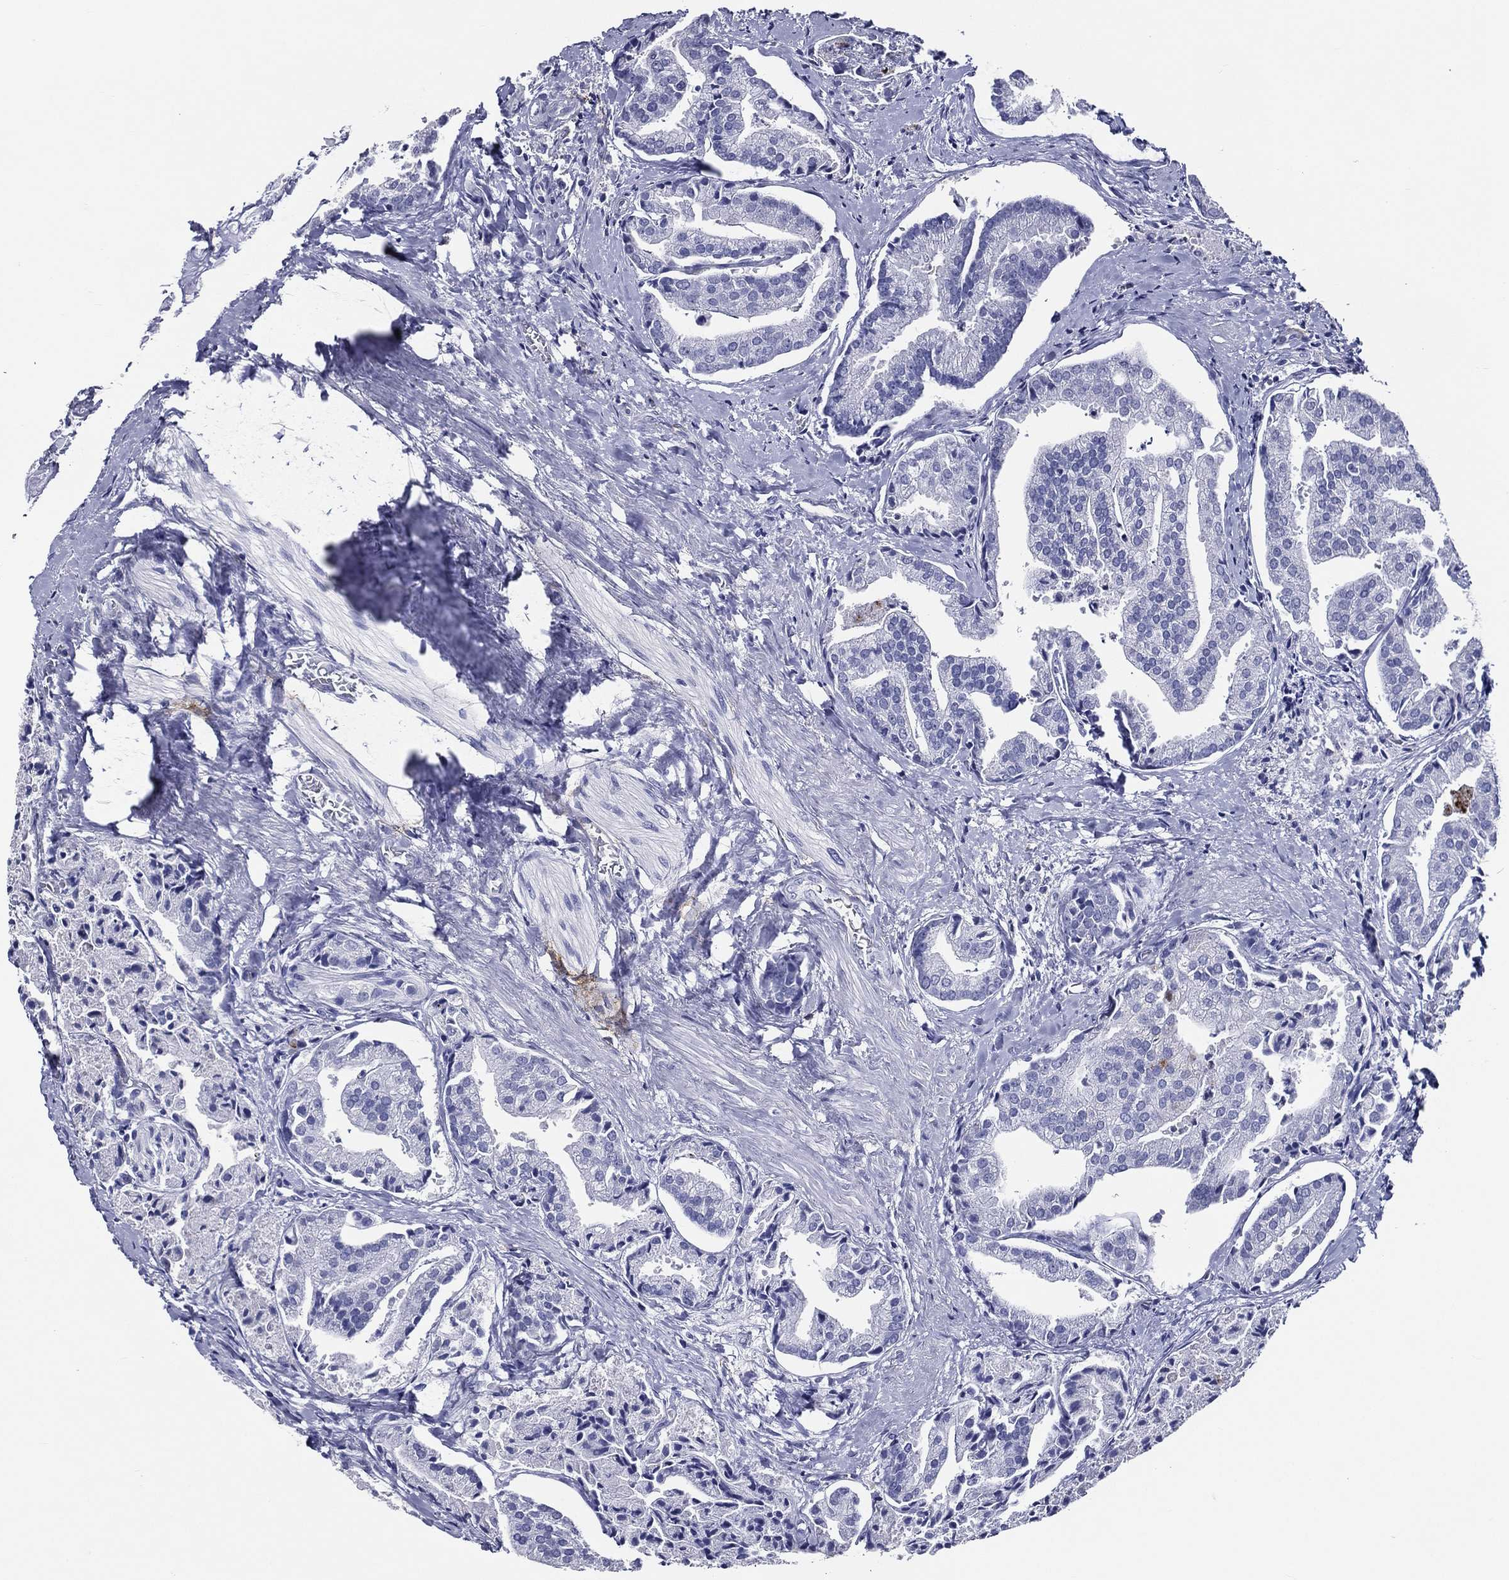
{"staining": {"intensity": "negative", "quantity": "none", "location": "none"}, "tissue": "prostate cancer", "cell_type": "Tumor cells", "image_type": "cancer", "snomed": [{"axis": "morphology", "description": "Adenocarcinoma, NOS"}, {"axis": "topography", "description": "Prostate and seminal vesicle, NOS"}, {"axis": "topography", "description": "Prostate"}], "caption": "Immunohistochemical staining of prostate adenocarcinoma exhibits no significant positivity in tumor cells.", "gene": "ACE2", "patient": {"sex": "male", "age": 44}}